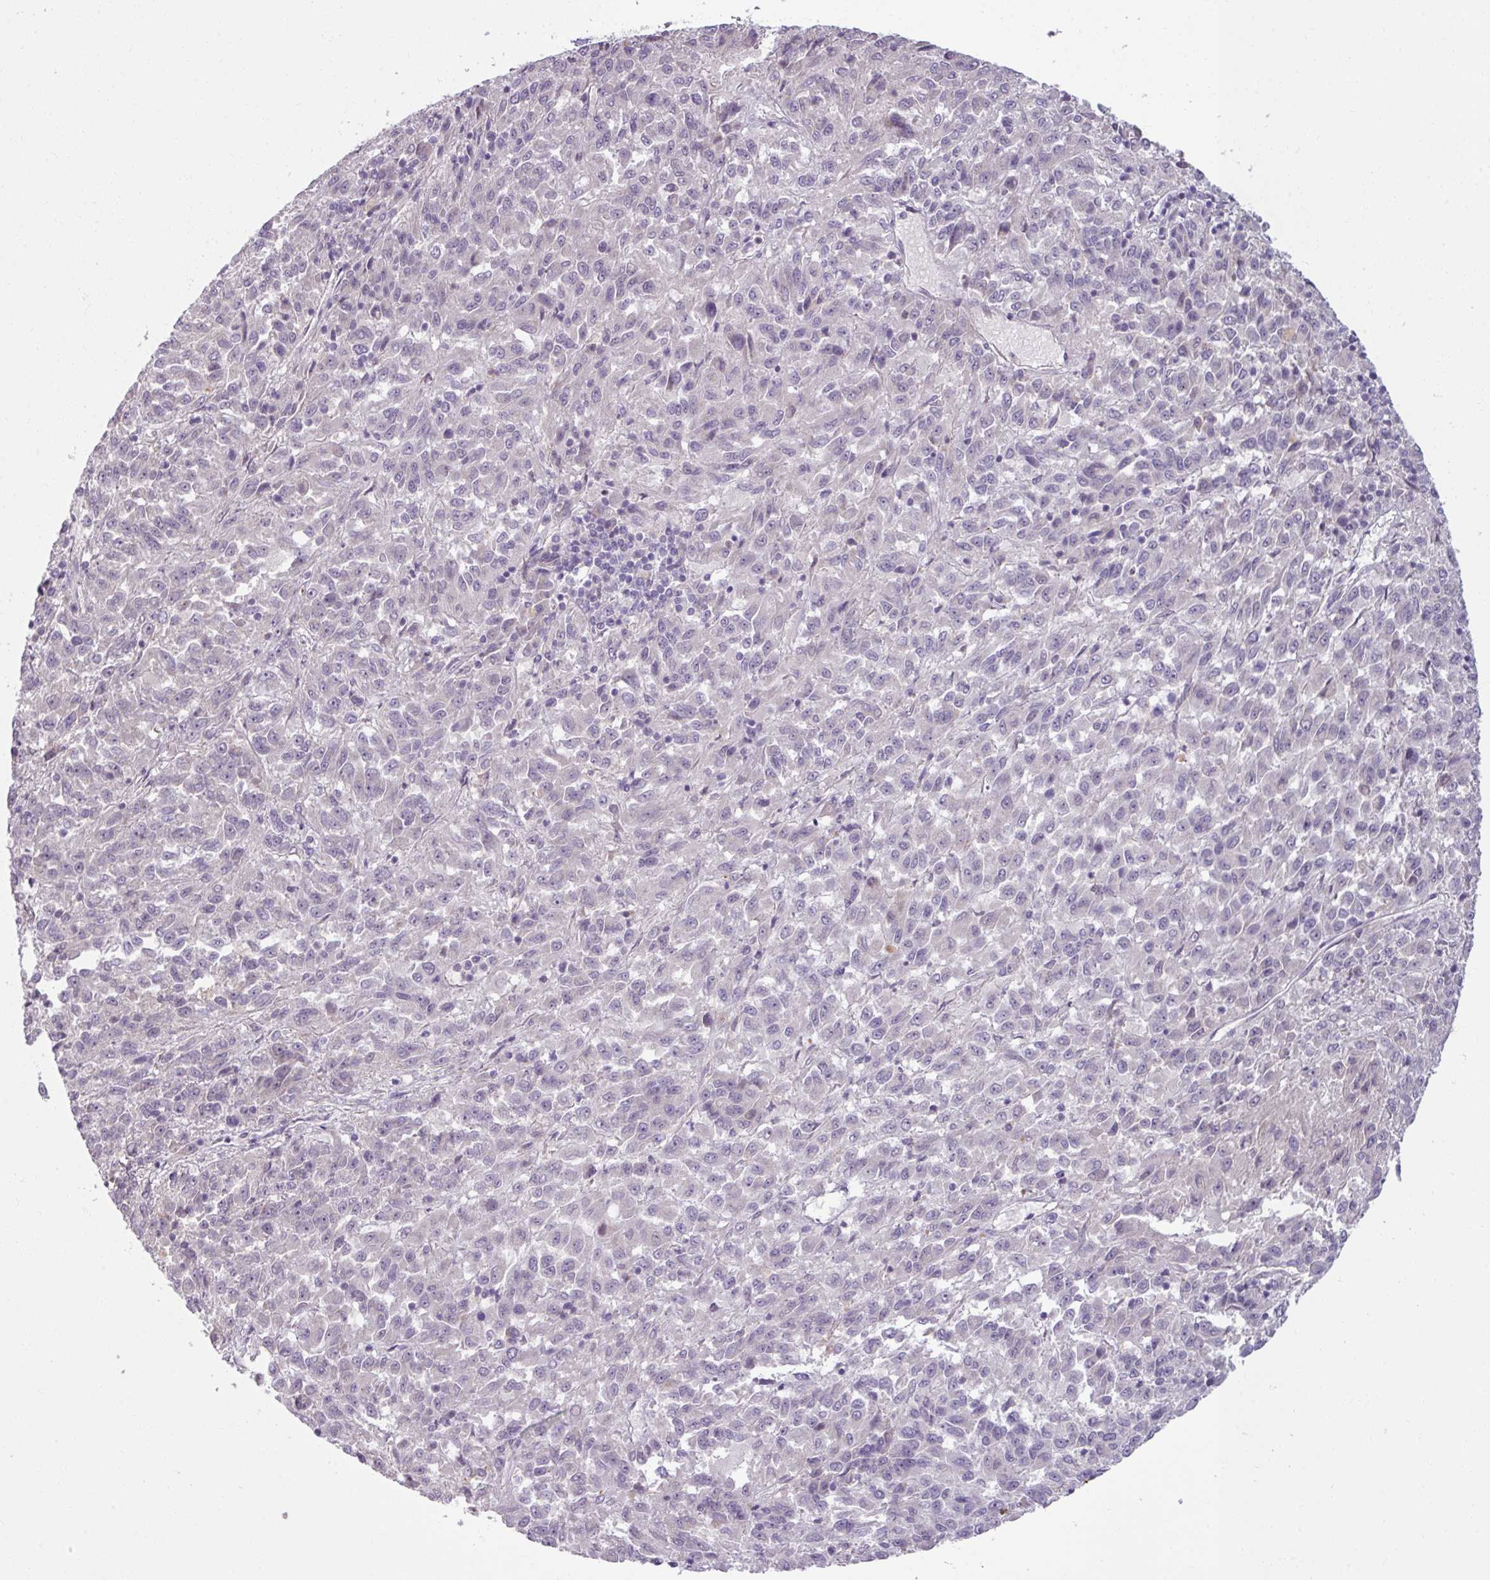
{"staining": {"intensity": "negative", "quantity": "none", "location": "none"}, "tissue": "melanoma", "cell_type": "Tumor cells", "image_type": "cancer", "snomed": [{"axis": "morphology", "description": "Malignant melanoma, Metastatic site"}, {"axis": "topography", "description": "Lung"}], "caption": "Tumor cells show no significant expression in melanoma.", "gene": "UVSSA", "patient": {"sex": "male", "age": 64}}